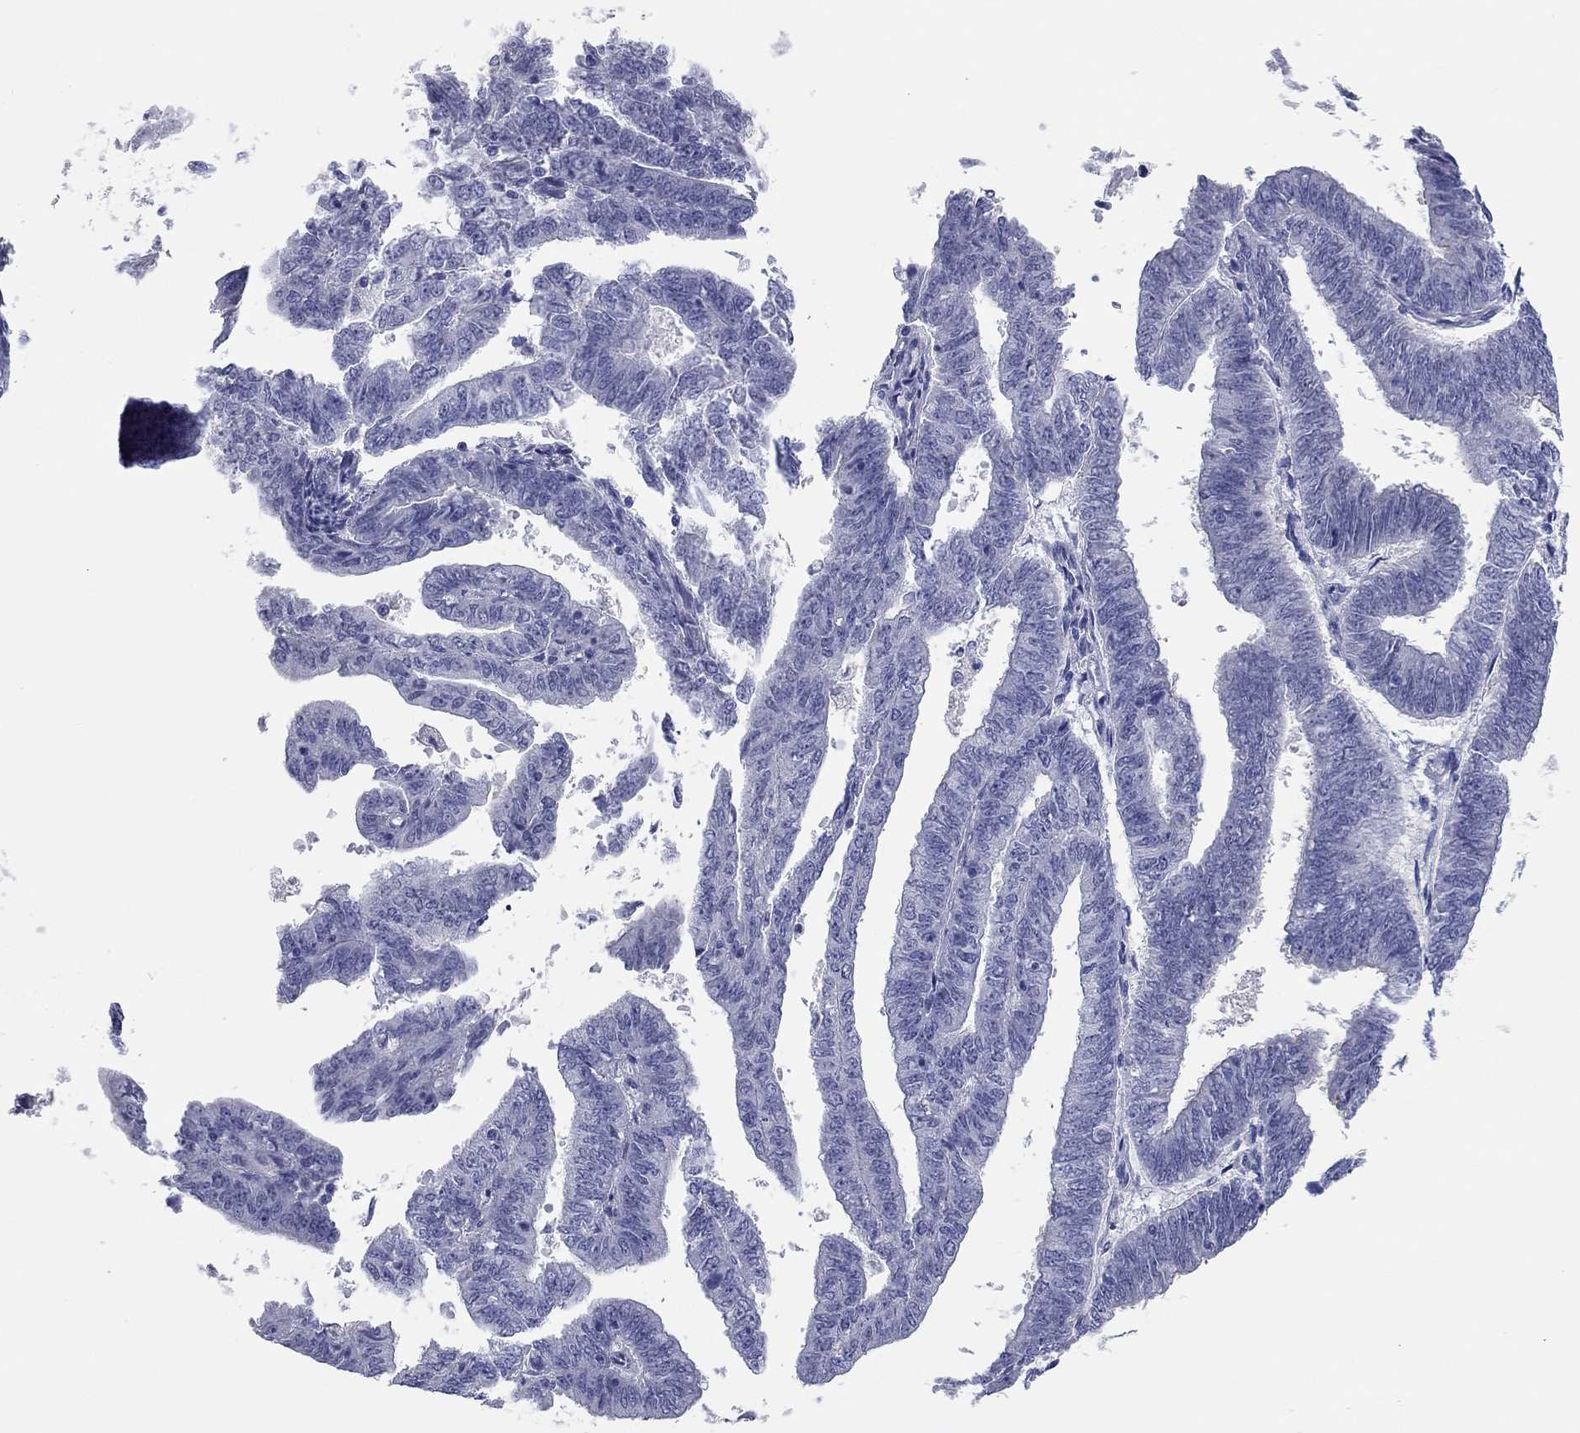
{"staining": {"intensity": "negative", "quantity": "none", "location": "none"}, "tissue": "endometrial cancer", "cell_type": "Tumor cells", "image_type": "cancer", "snomed": [{"axis": "morphology", "description": "Adenocarcinoma, NOS"}, {"axis": "topography", "description": "Endometrium"}], "caption": "This is an immunohistochemistry image of endometrial cancer. There is no expression in tumor cells.", "gene": "TMEM221", "patient": {"sex": "female", "age": 82}}